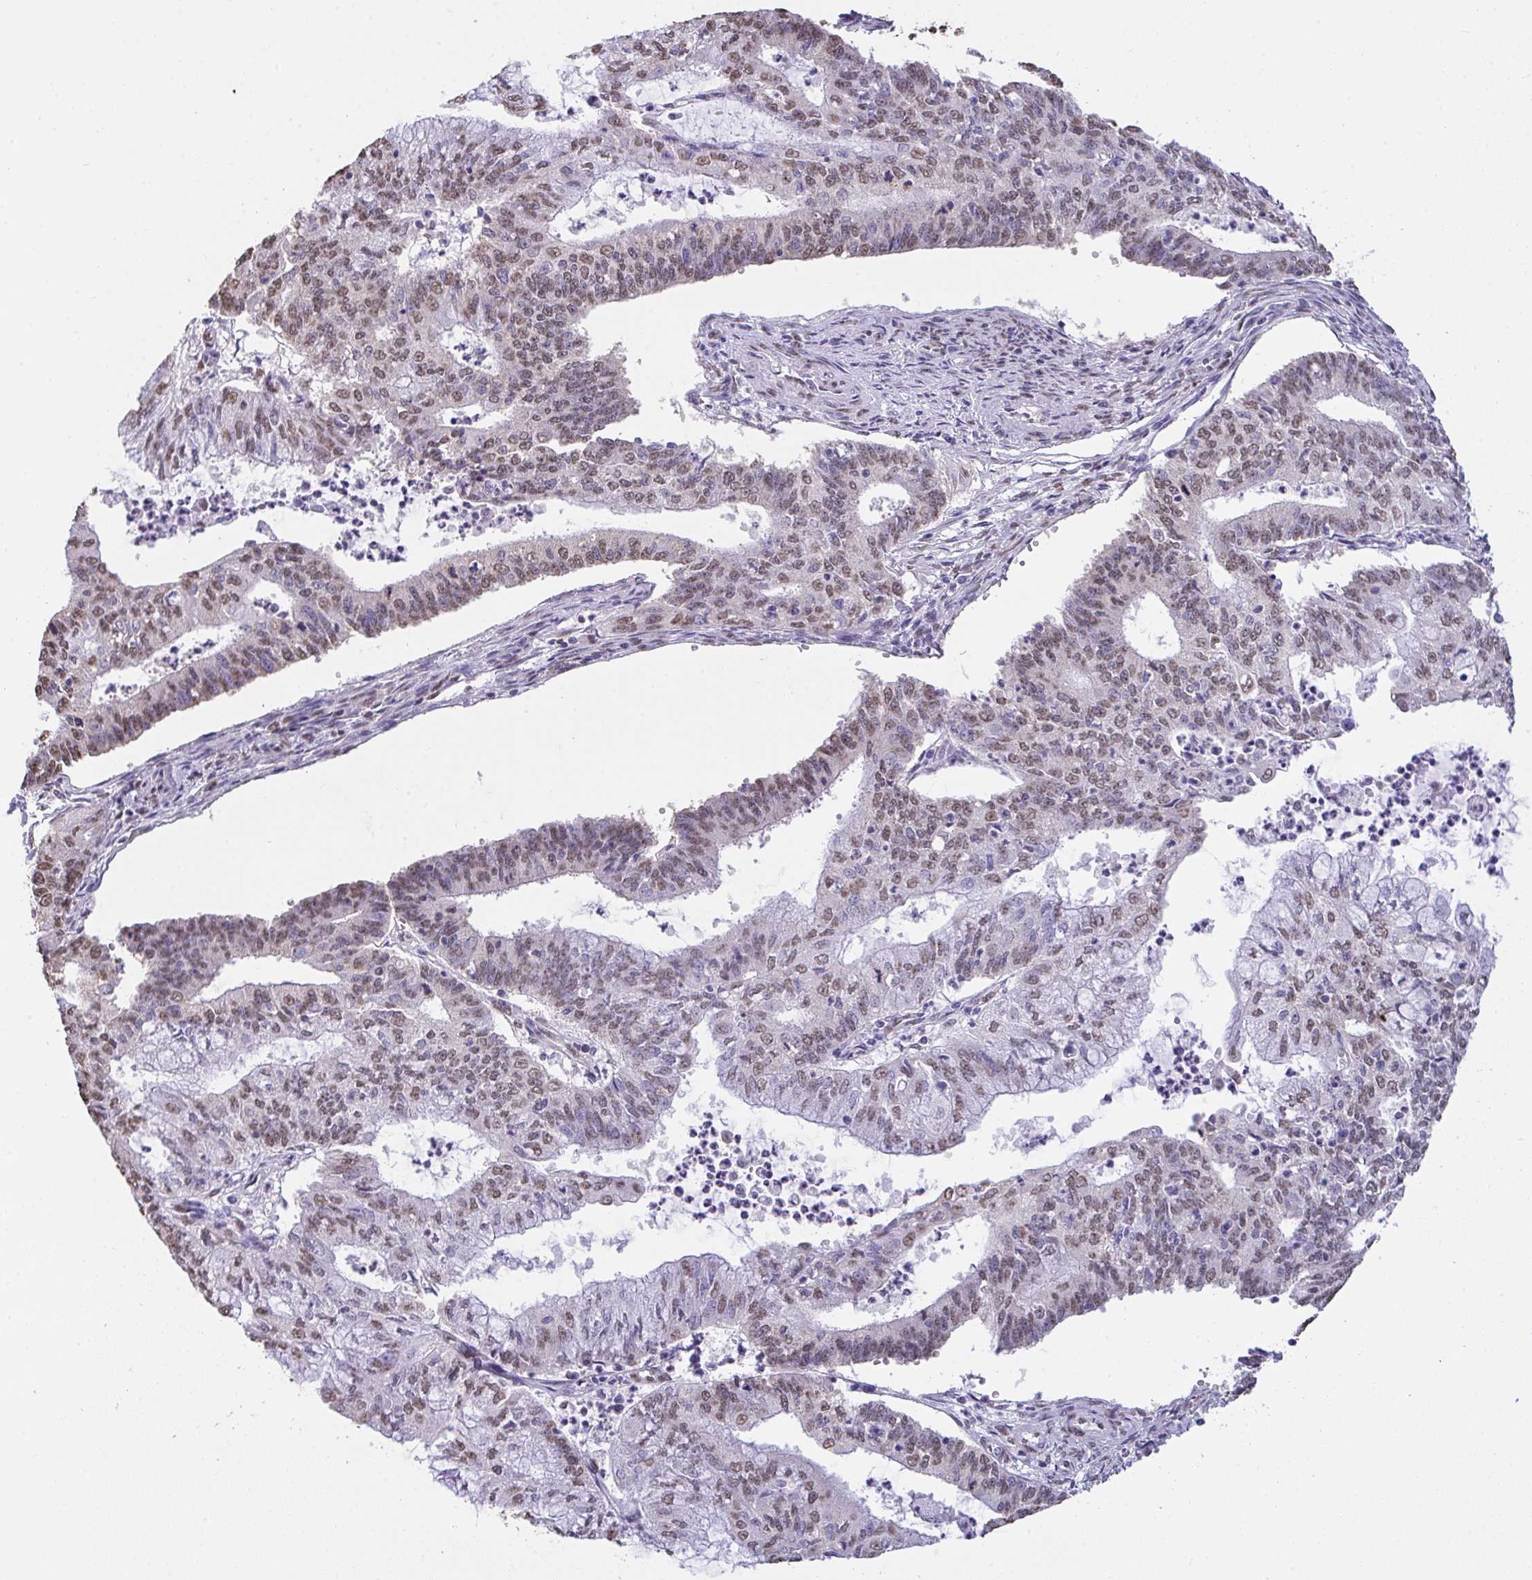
{"staining": {"intensity": "moderate", "quantity": "25%-75%", "location": "nuclear"}, "tissue": "endometrial cancer", "cell_type": "Tumor cells", "image_type": "cancer", "snomed": [{"axis": "morphology", "description": "Adenocarcinoma, NOS"}, {"axis": "topography", "description": "Endometrium"}], "caption": "Tumor cells reveal medium levels of moderate nuclear positivity in about 25%-75% of cells in human endometrial cancer.", "gene": "SEMA6B", "patient": {"sex": "female", "age": 61}}